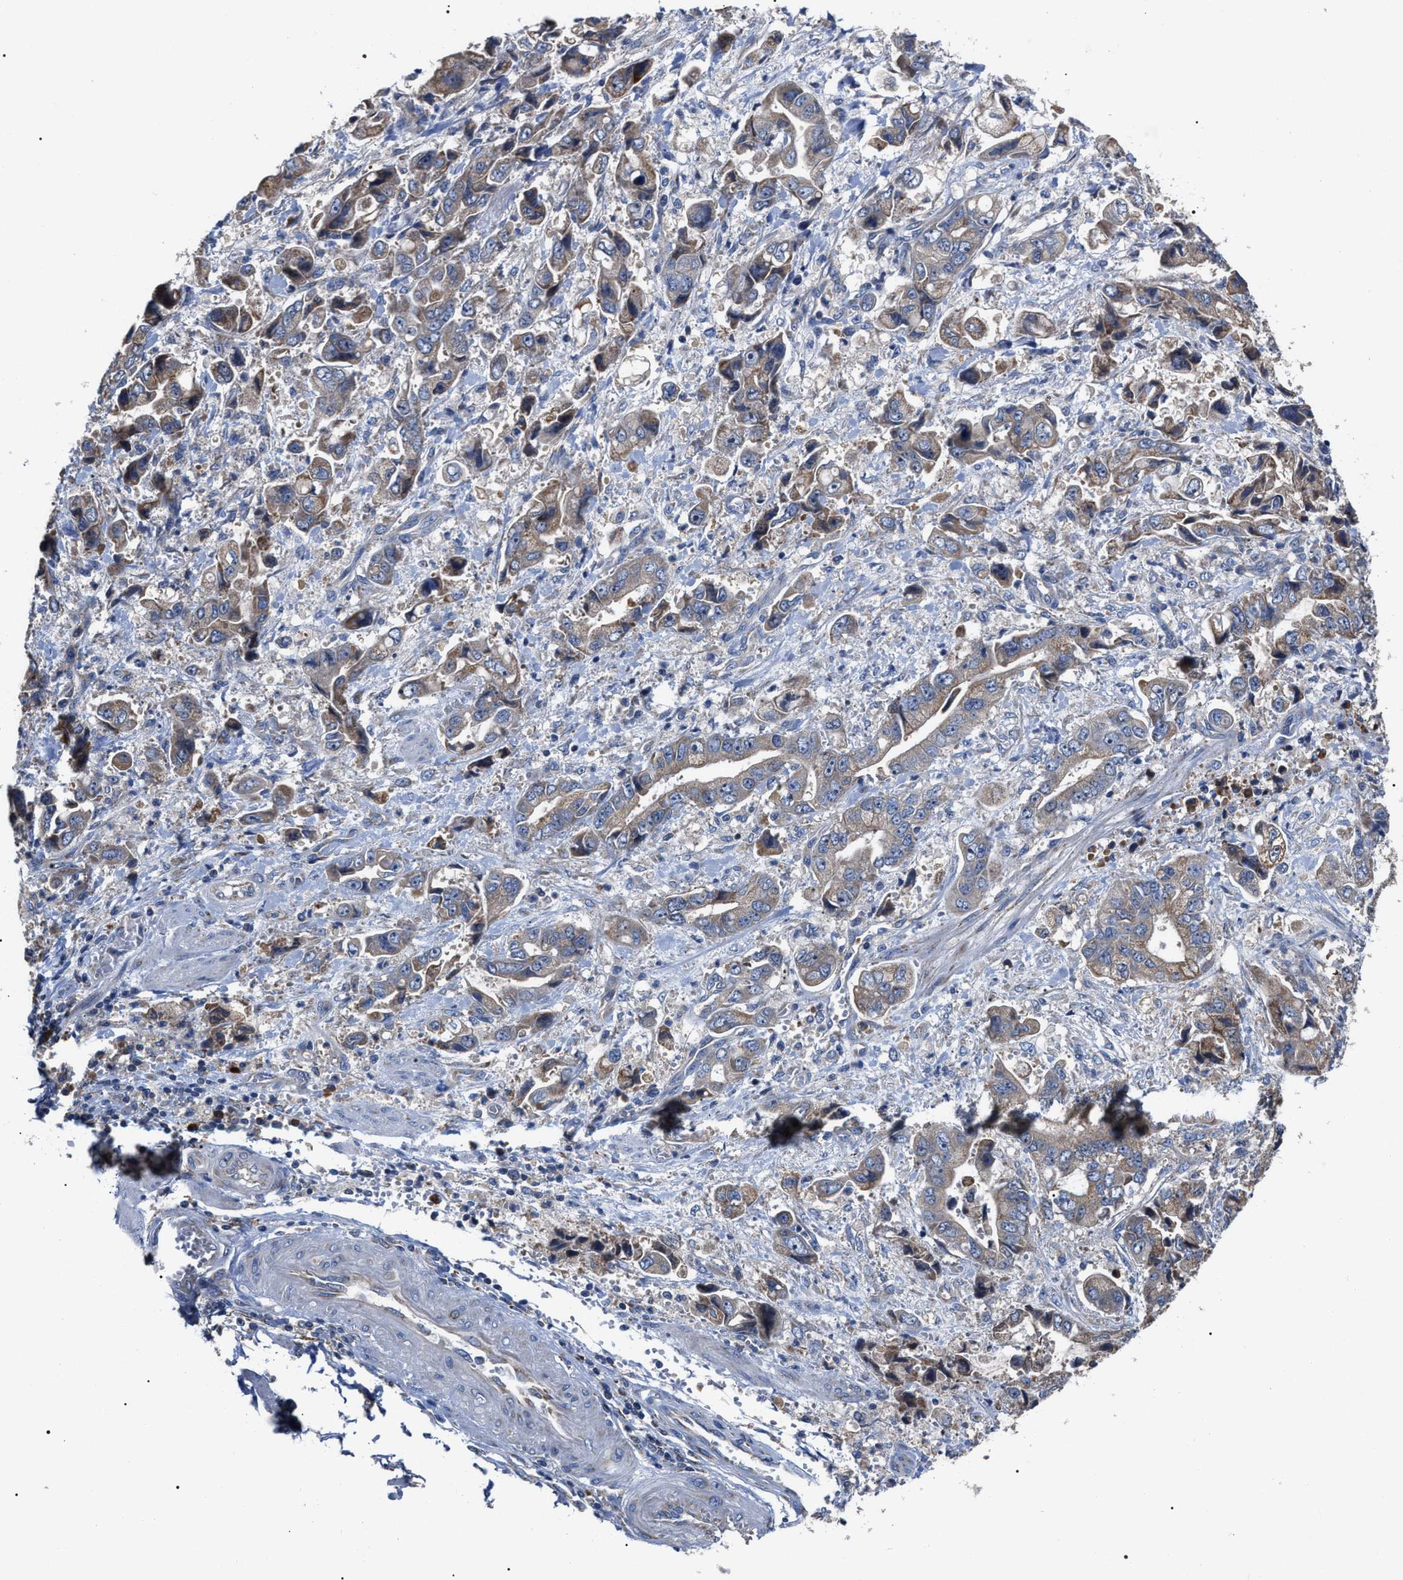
{"staining": {"intensity": "moderate", "quantity": ">75%", "location": "cytoplasmic/membranous"}, "tissue": "stomach cancer", "cell_type": "Tumor cells", "image_type": "cancer", "snomed": [{"axis": "morphology", "description": "Normal tissue, NOS"}, {"axis": "morphology", "description": "Adenocarcinoma, NOS"}, {"axis": "topography", "description": "Stomach"}], "caption": "Human stomach adenocarcinoma stained with a protein marker displays moderate staining in tumor cells.", "gene": "MACC1", "patient": {"sex": "male", "age": 62}}